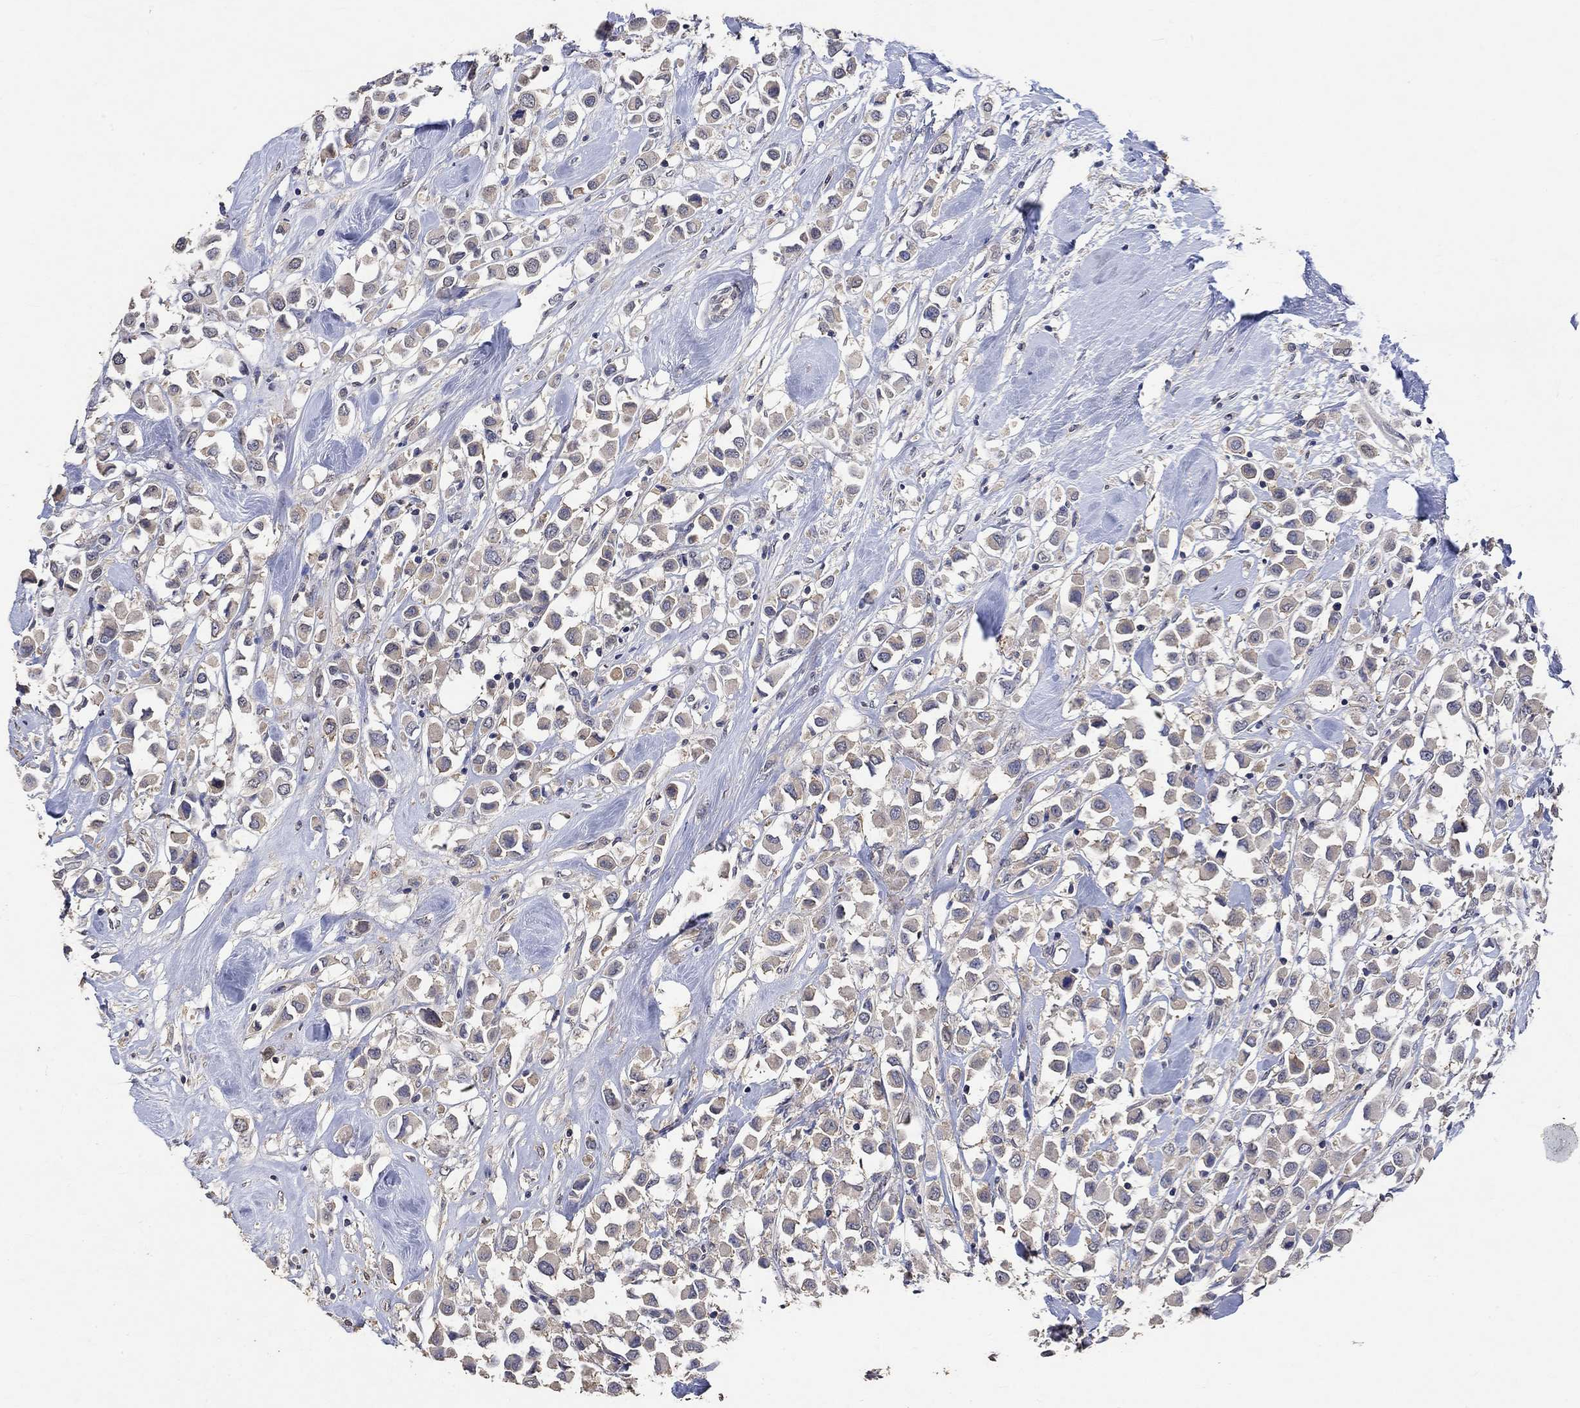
{"staining": {"intensity": "weak", "quantity": ">75%", "location": "cytoplasmic/membranous"}, "tissue": "breast cancer", "cell_type": "Tumor cells", "image_type": "cancer", "snomed": [{"axis": "morphology", "description": "Duct carcinoma"}, {"axis": "topography", "description": "Breast"}], "caption": "A low amount of weak cytoplasmic/membranous expression is identified in about >75% of tumor cells in breast cancer tissue. The staining is performed using DAB brown chromogen to label protein expression. The nuclei are counter-stained blue using hematoxylin.", "gene": "PTPN20", "patient": {"sex": "female", "age": 61}}